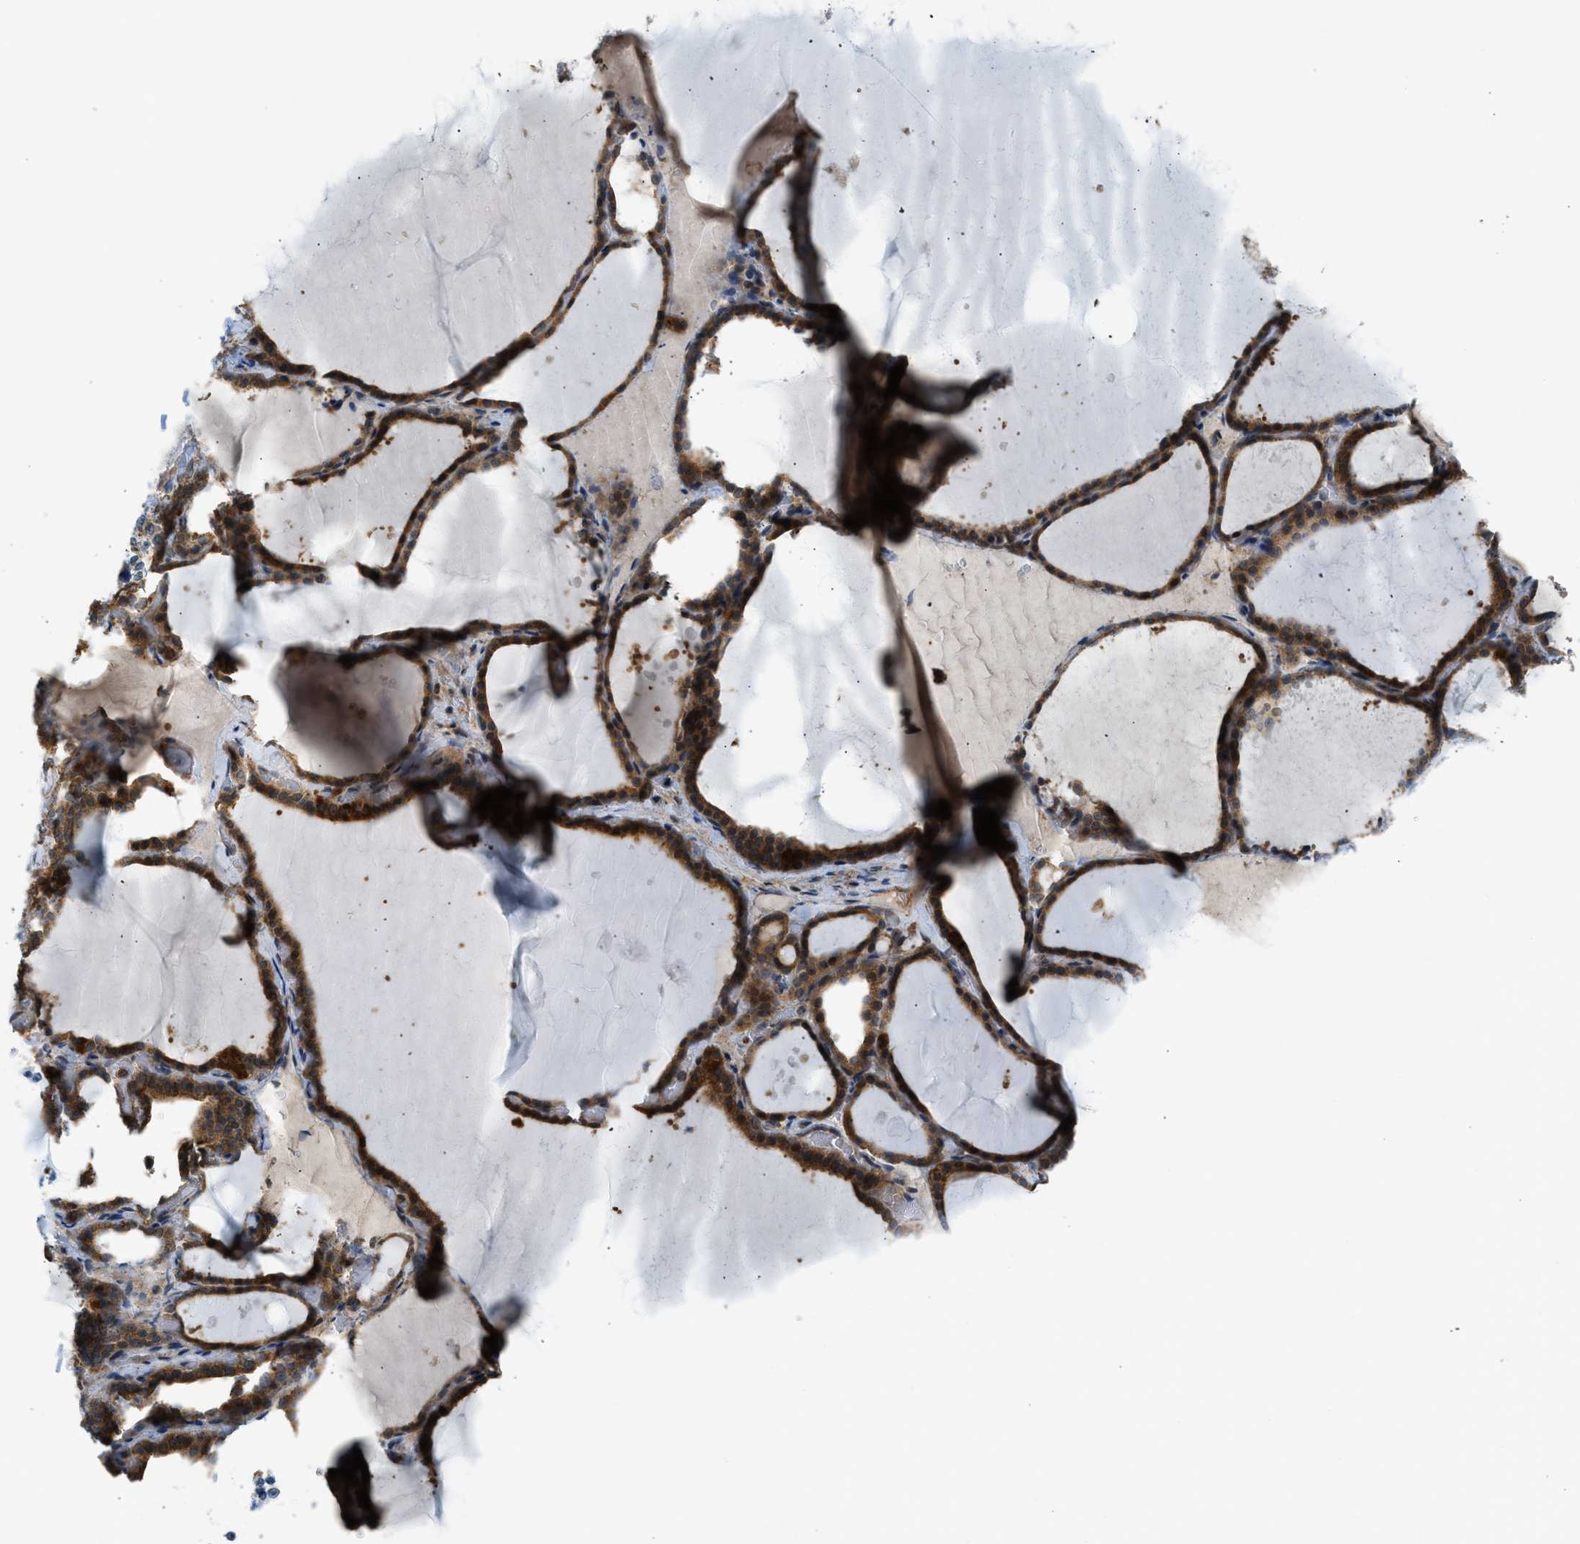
{"staining": {"intensity": "moderate", "quantity": ">75%", "location": "cytoplasmic/membranous"}, "tissue": "thyroid gland", "cell_type": "Glandular cells", "image_type": "normal", "snomed": [{"axis": "morphology", "description": "Normal tissue, NOS"}, {"axis": "topography", "description": "Thyroid gland"}], "caption": "The image demonstrates immunohistochemical staining of normal thyroid gland. There is moderate cytoplasmic/membranous positivity is appreciated in about >75% of glandular cells. (Stains: DAB in brown, nuclei in blue, Microscopy: brightfield microscopy at high magnification).", "gene": "SESN2", "patient": {"sex": "male", "age": 56}}